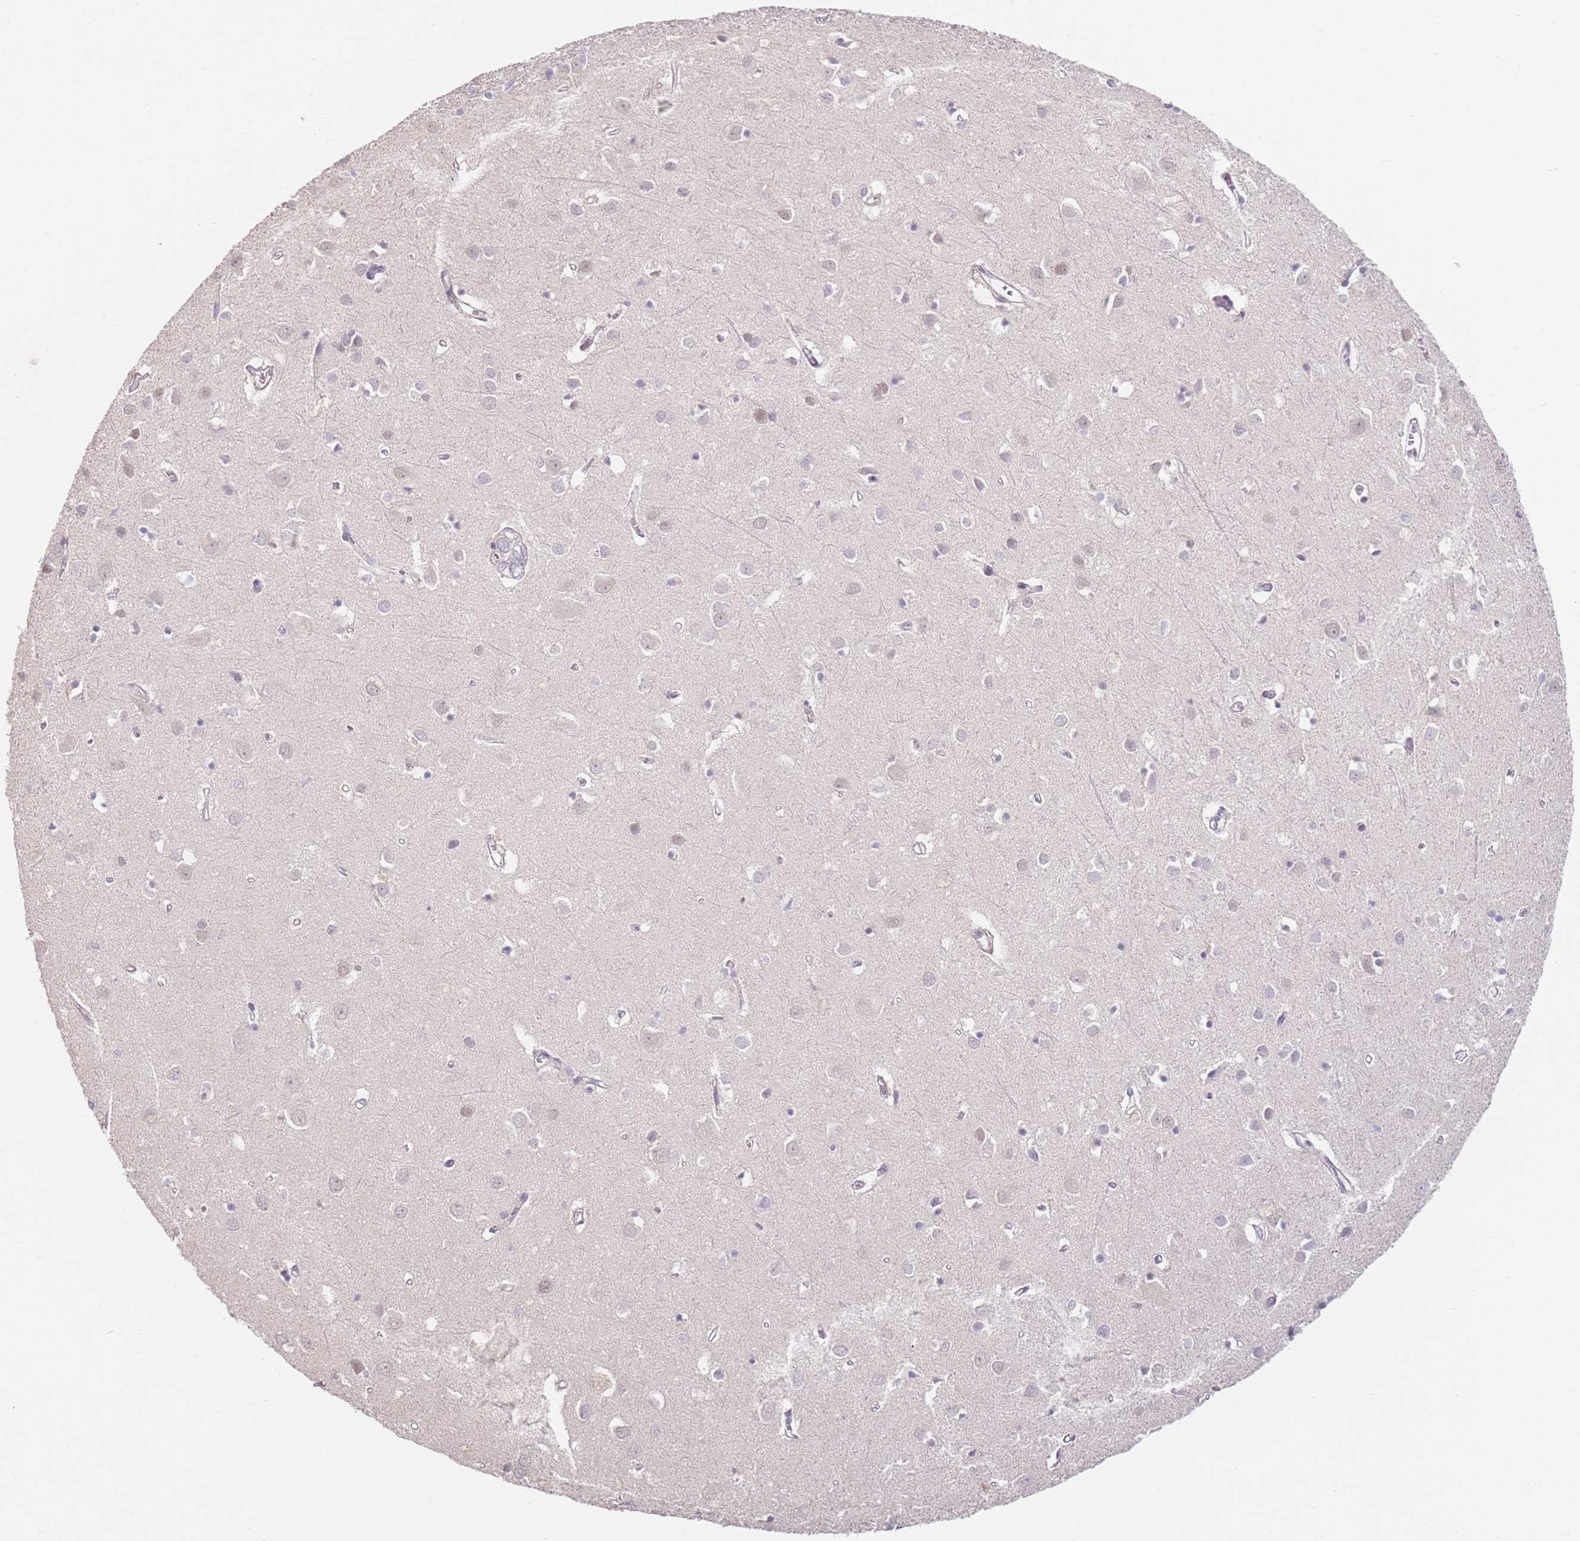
{"staining": {"intensity": "negative", "quantity": "none", "location": "none"}, "tissue": "cerebral cortex", "cell_type": "Endothelial cells", "image_type": "normal", "snomed": [{"axis": "morphology", "description": "Normal tissue, NOS"}, {"axis": "topography", "description": "Cerebral cortex"}], "caption": "An immunohistochemistry (IHC) image of benign cerebral cortex is shown. There is no staining in endothelial cells of cerebral cortex. (Stains: DAB IHC with hematoxylin counter stain, Microscopy: brightfield microscopy at high magnification).", "gene": "WDR93", "patient": {"sex": "female", "age": 64}}